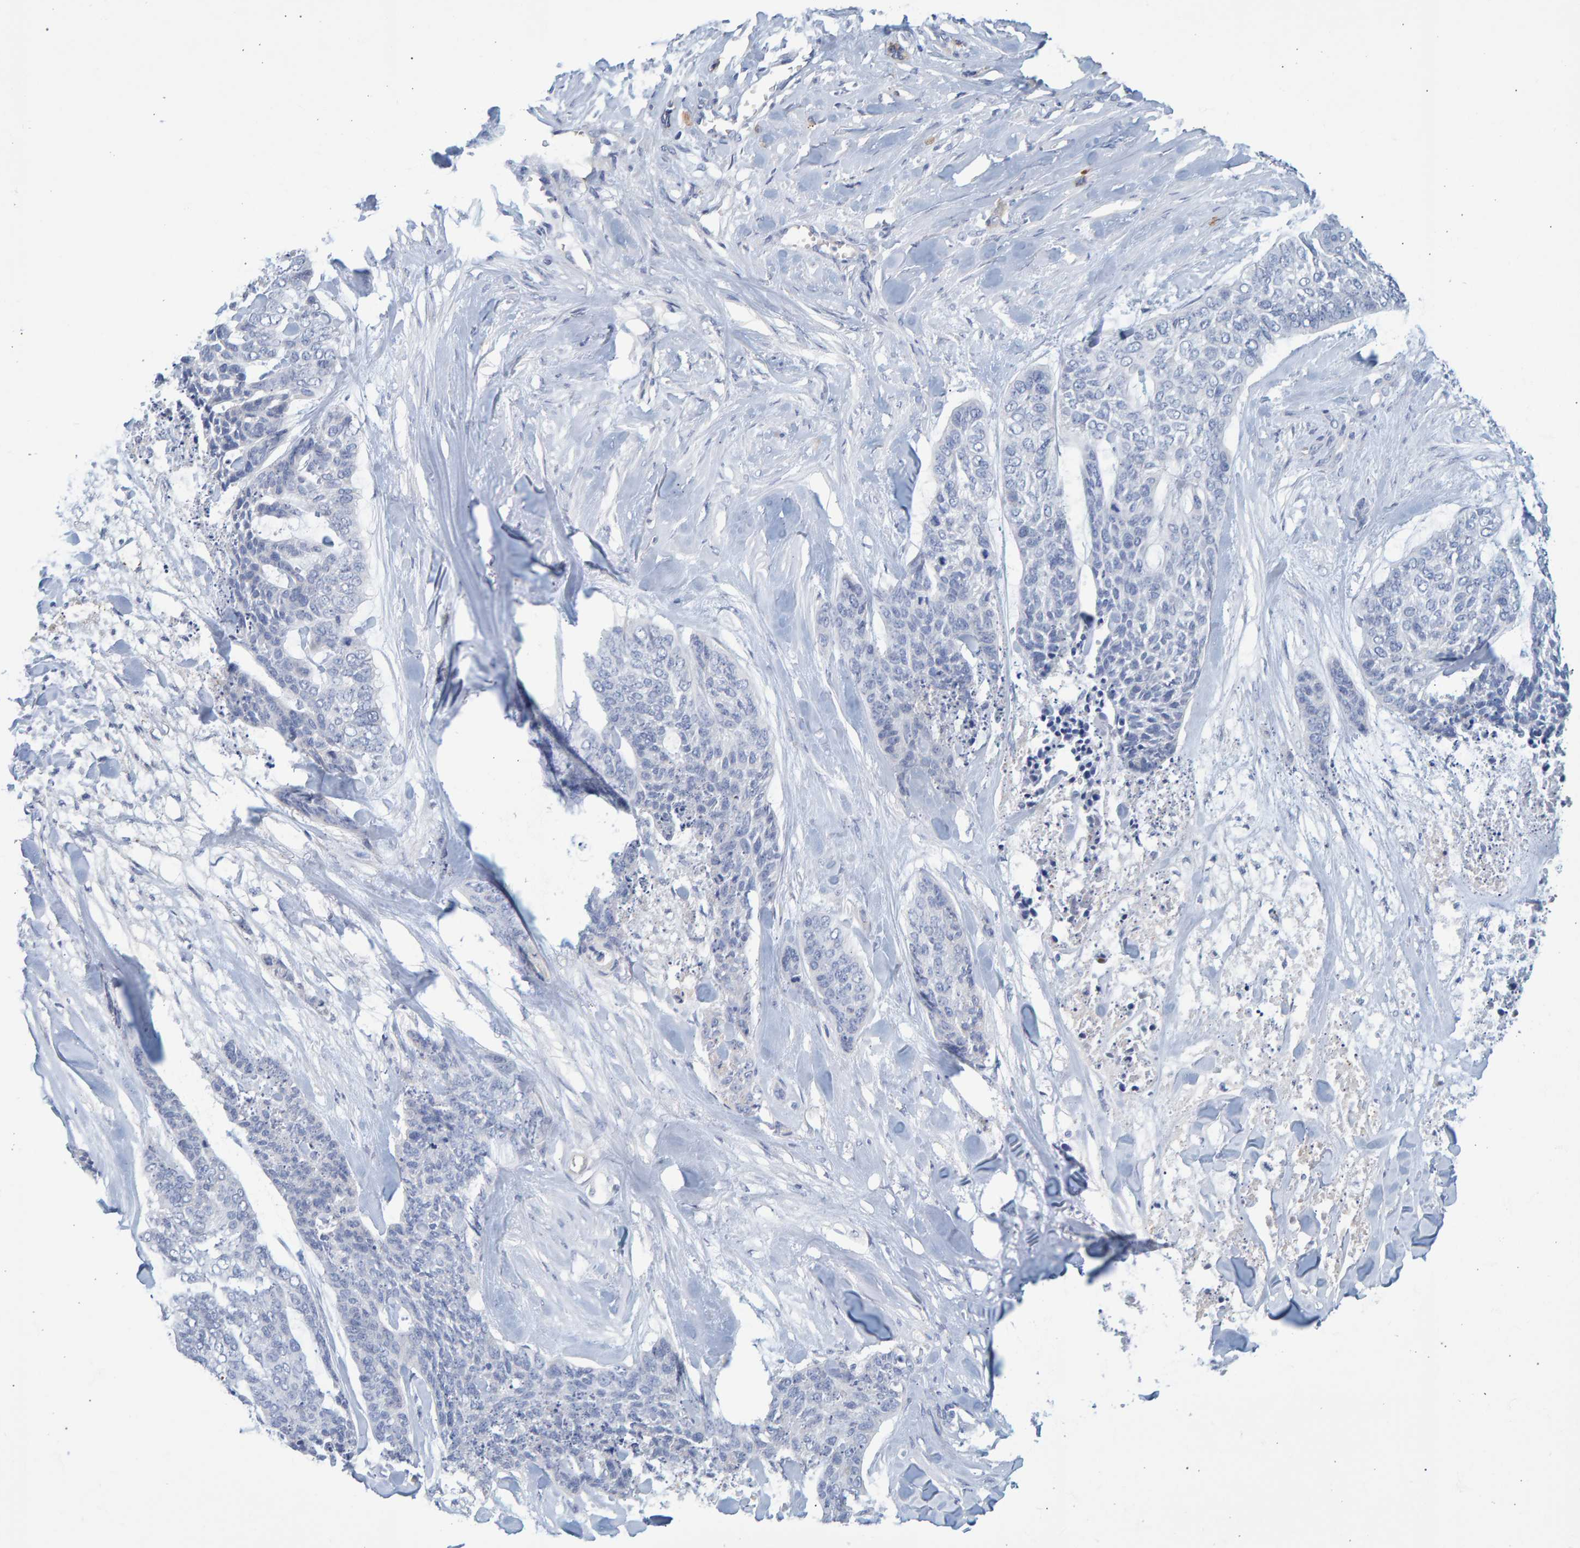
{"staining": {"intensity": "negative", "quantity": "none", "location": "none"}, "tissue": "skin cancer", "cell_type": "Tumor cells", "image_type": "cancer", "snomed": [{"axis": "morphology", "description": "Basal cell carcinoma"}, {"axis": "topography", "description": "Skin"}], "caption": "High power microscopy image of an IHC image of skin cancer (basal cell carcinoma), revealing no significant expression in tumor cells.", "gene": "SLC34A3", "patient": {"sex": "female", "age": 64}}